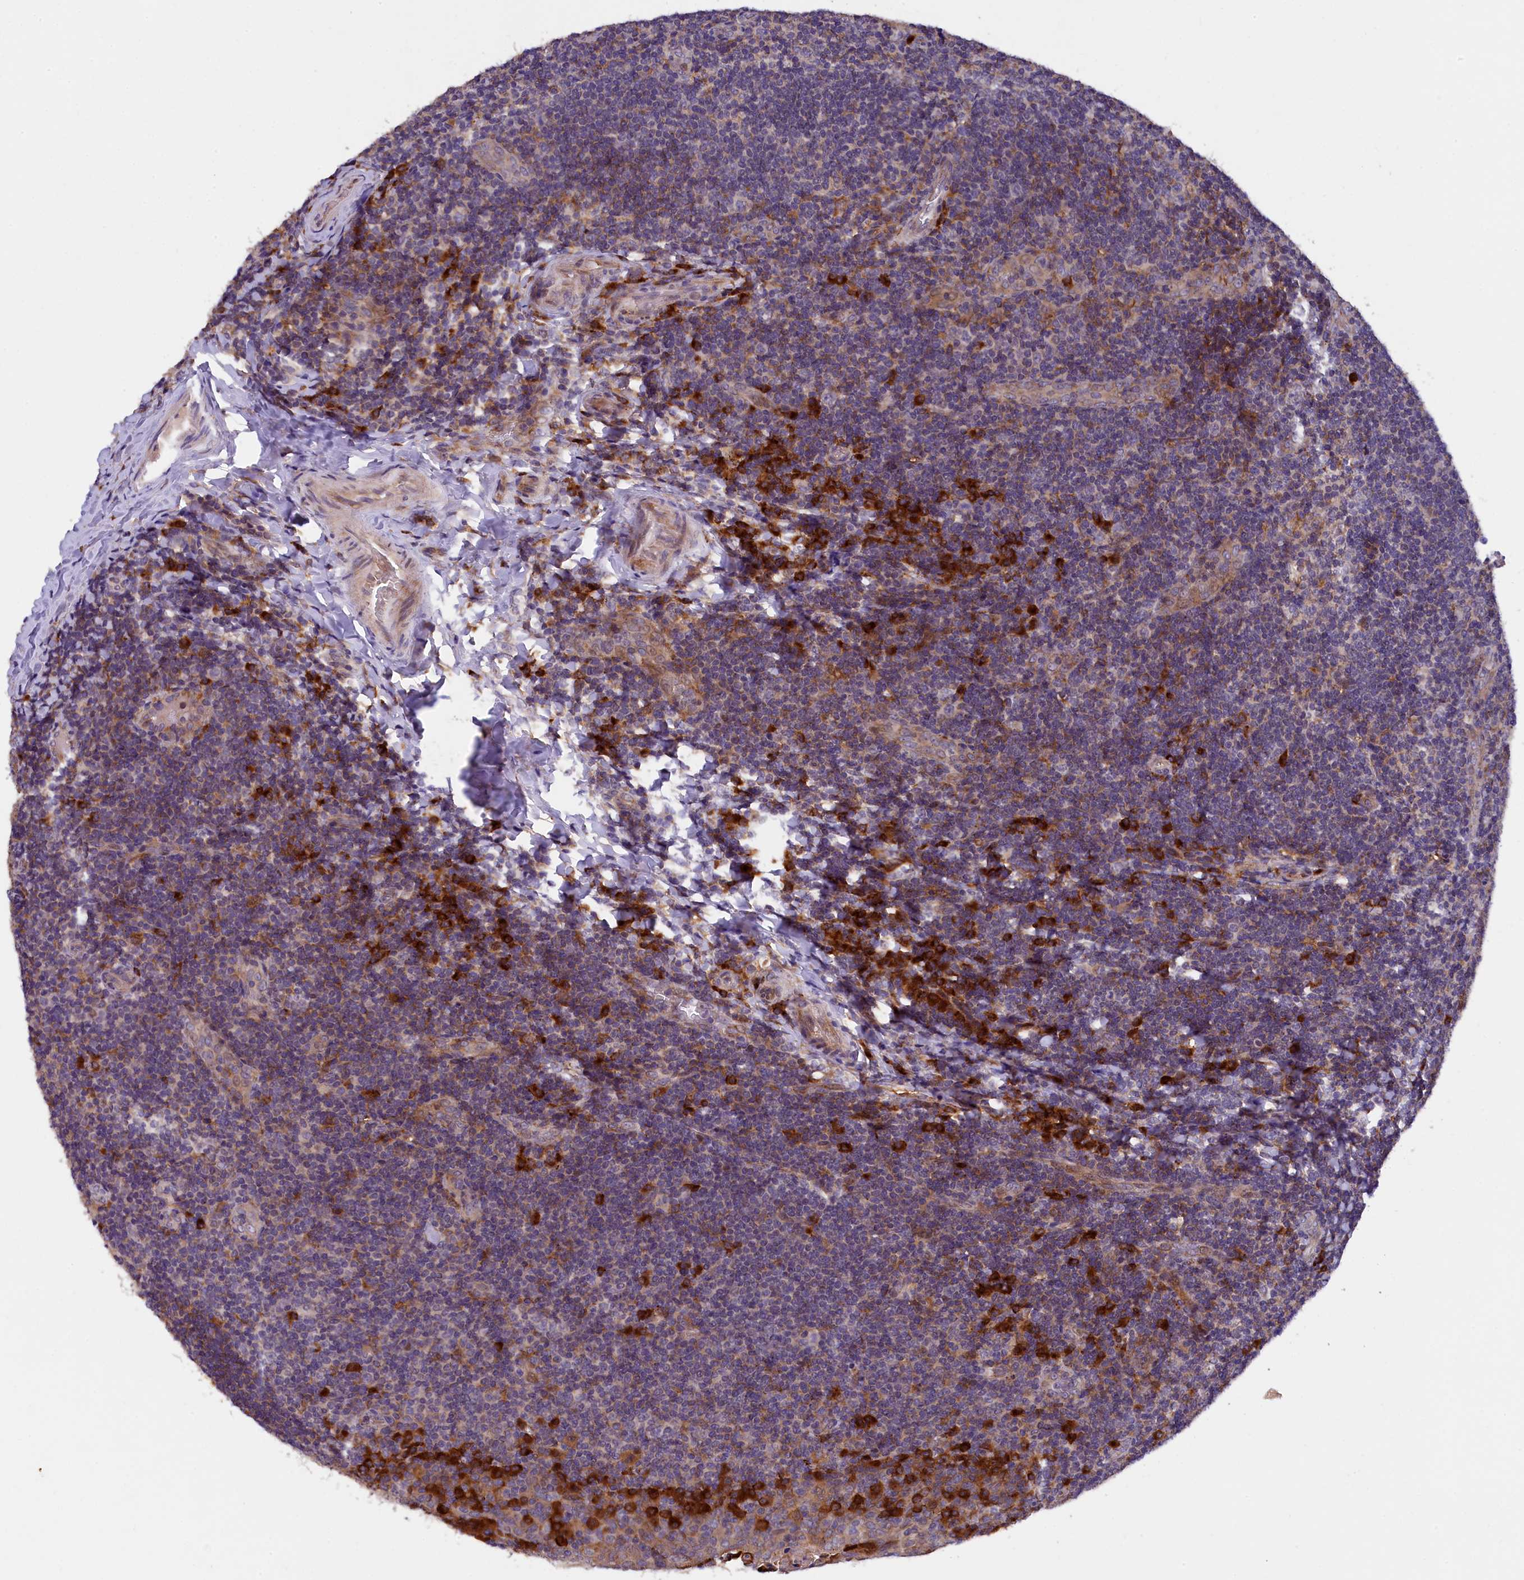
{"staining": {"intensity": "strong", "quantity": "<25%", "location": "cytoplasmic/membranous"}, "tissue": "tonsil", "cell_type": "Germinal center cells", "image_type": "normal", "snomed": [{"axis": "morphology", "description": "Normal tissue, NOS"}, {"axis": "topography", "description": "Tonsil"}], "caption": "About <25% of germinal center cells in unremarkable human tonsil display strong cytoplasmic/membranous protein expression as visualized by brown immunohistochemical staining.", "gene": "NAIP", "patient": {"sex": "male", "age": 17}}